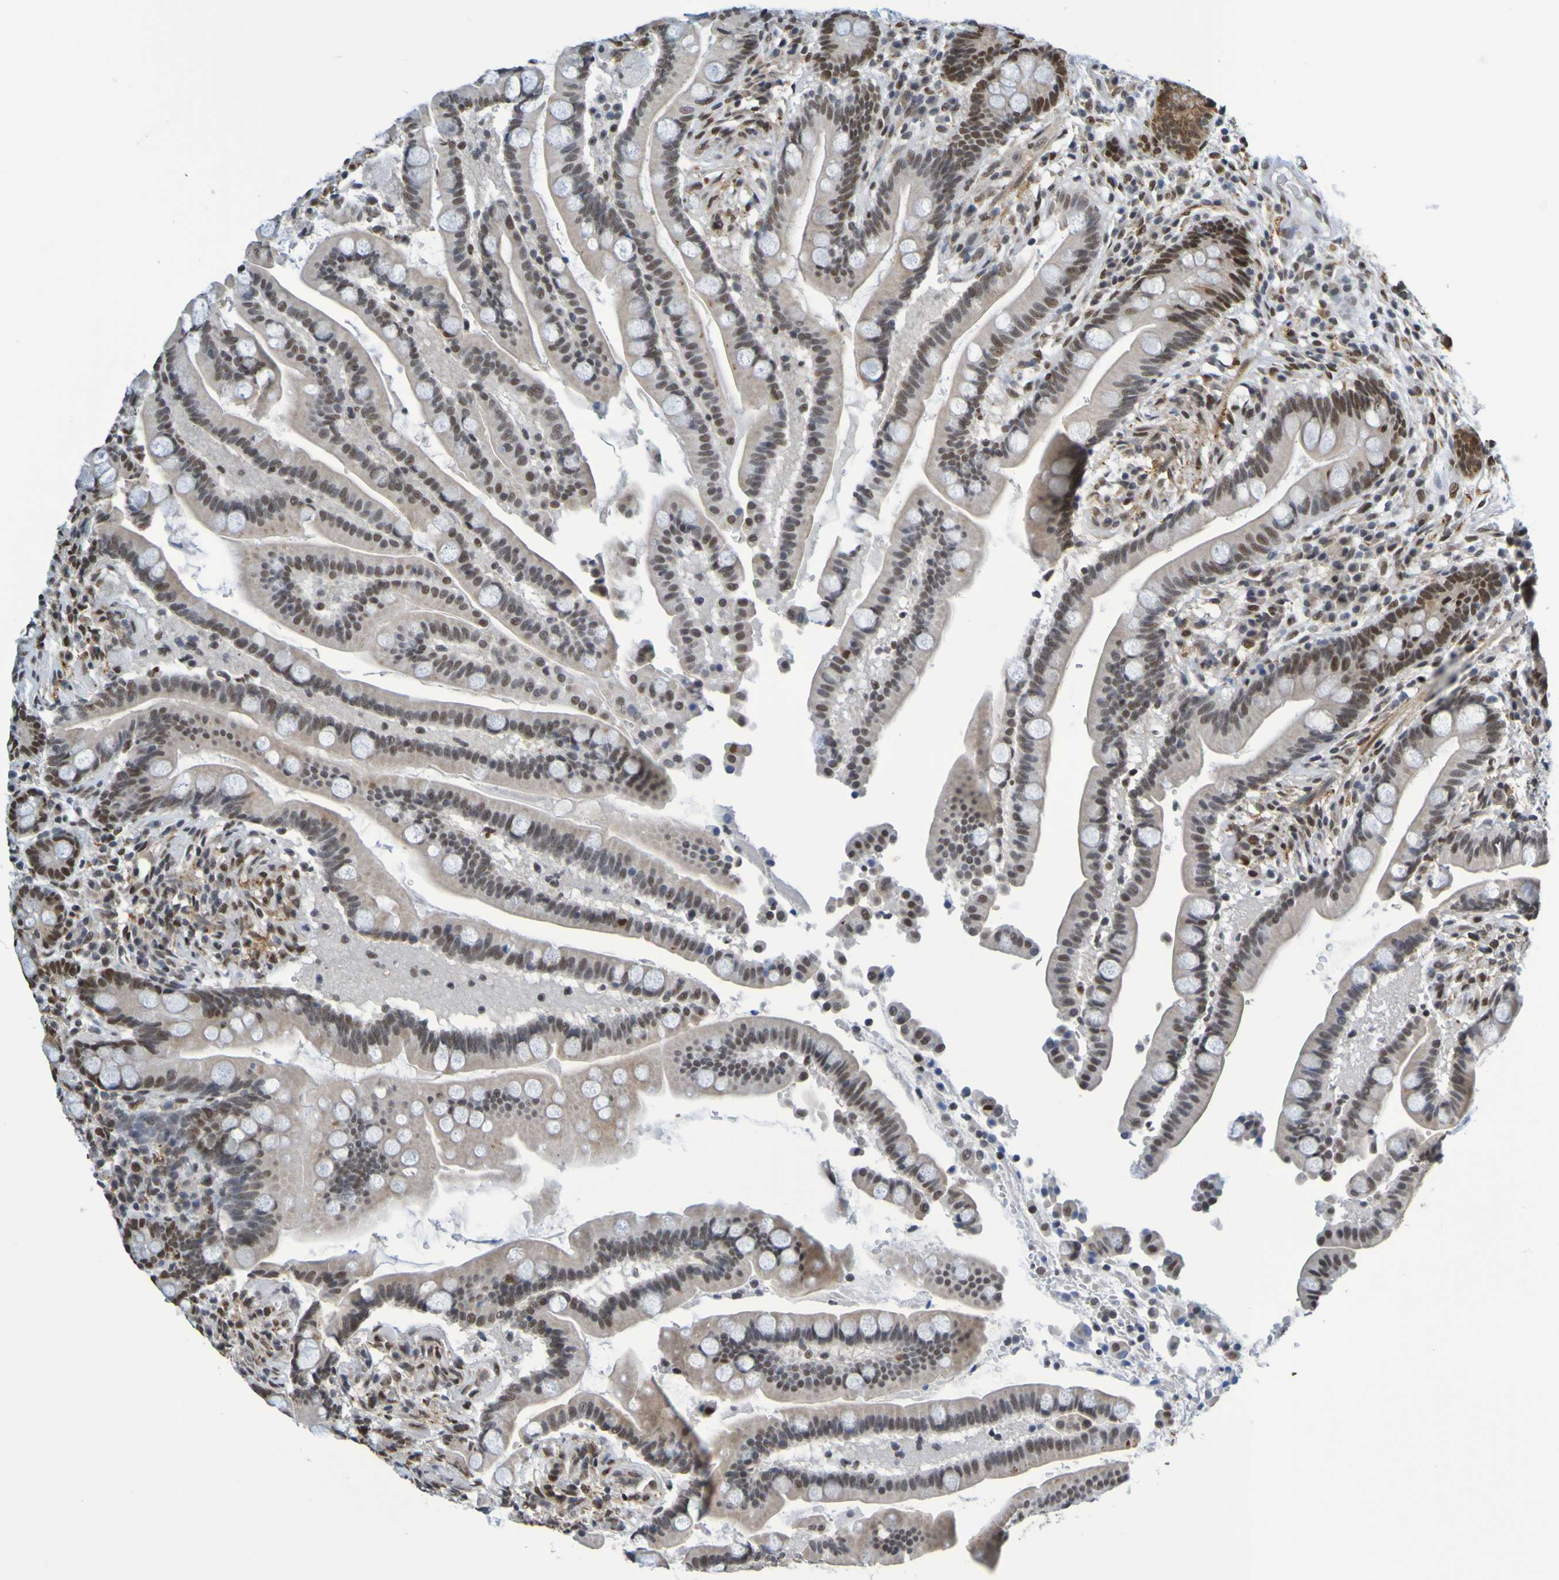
{"staining": {"intensity": "moderate", "quantity": ">75%", "location": "nuclear"}, "tissue": "colon", "cell_type": "Endothelial cells", "image_type": "normal", "snomed": [{"axis": "morphology", "description": "Normal tissue, NOS"}, {"axis": "topography", "description": "Colon"}], "caption": "Endothelial cells exhibit medium levels of moderate nuclear staining in approximately >75% of cells in benign human colon. The protein of interest is stained brown, and the nuclei are stained in blue (DAB IHC with brightfield microscopy, high magnification).", "gene": "HDAC2", "patient": {"sex": "male", "age": 73}}